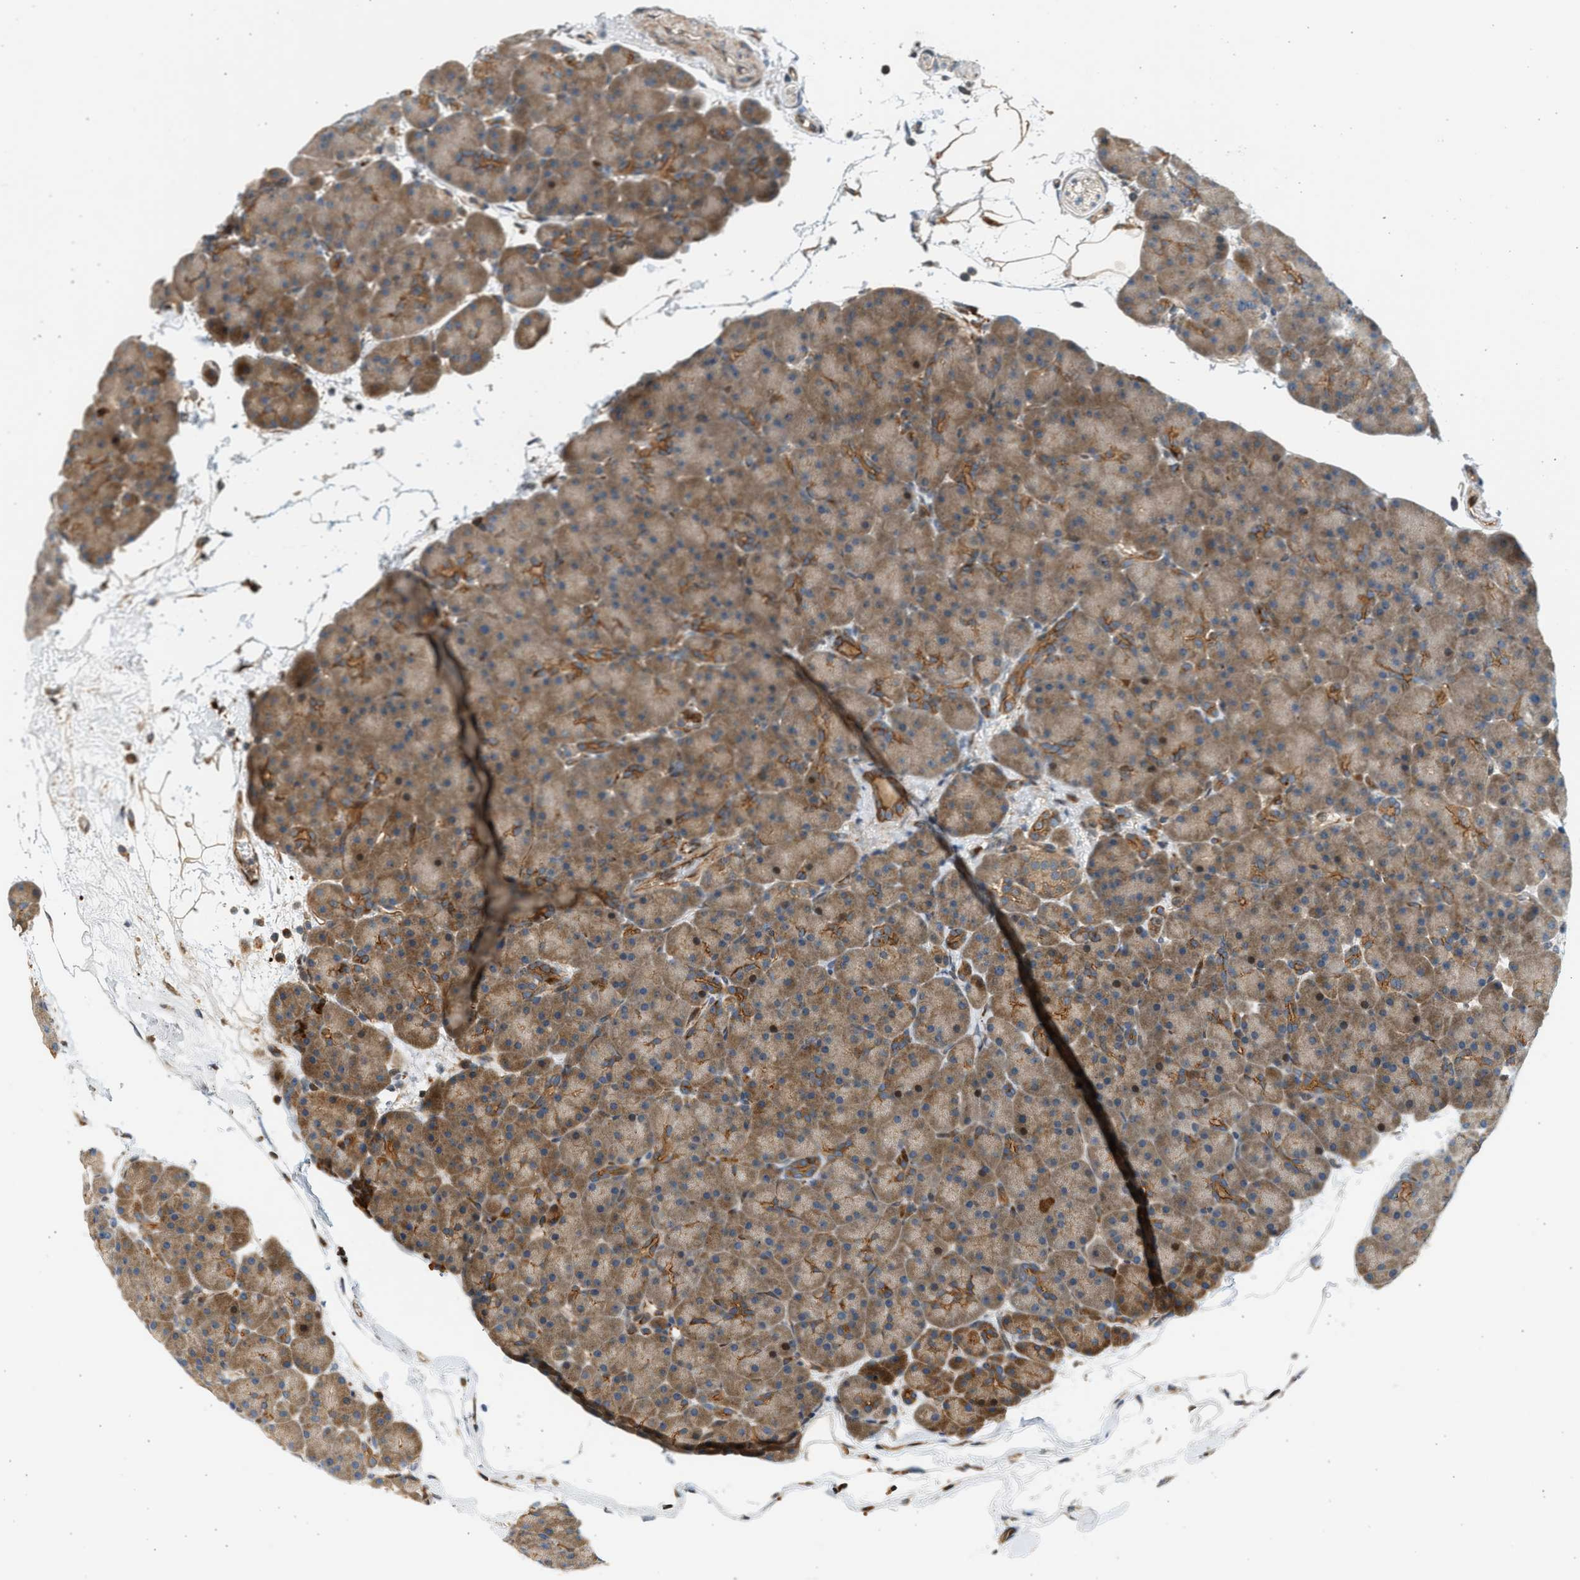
{"staining": {"intensity": "moderate", "quantity": "25%-75%", "location": "cytoplasmic/membranous"}, "tissue": "pancreas", "cell_type": "Exocrine glandular cells", "image_type": "normal", "snomed": [{"axis": "morphology", "description": "Normal tissue, NOS"}, {"axis": "topography", "description": "Pancreas"}], "caption": "IHC histopathology image of benign pancreas: human pancreas stained using IHC shows medium levels of moderate protein expression localized specifically in the cytoplasmic/membranous of exocrine glandular cells, appearing as a cytoplasmic/membranous brown color.", "gene": "NRSN2", "patient": {"sex": "male", "age": 66}}